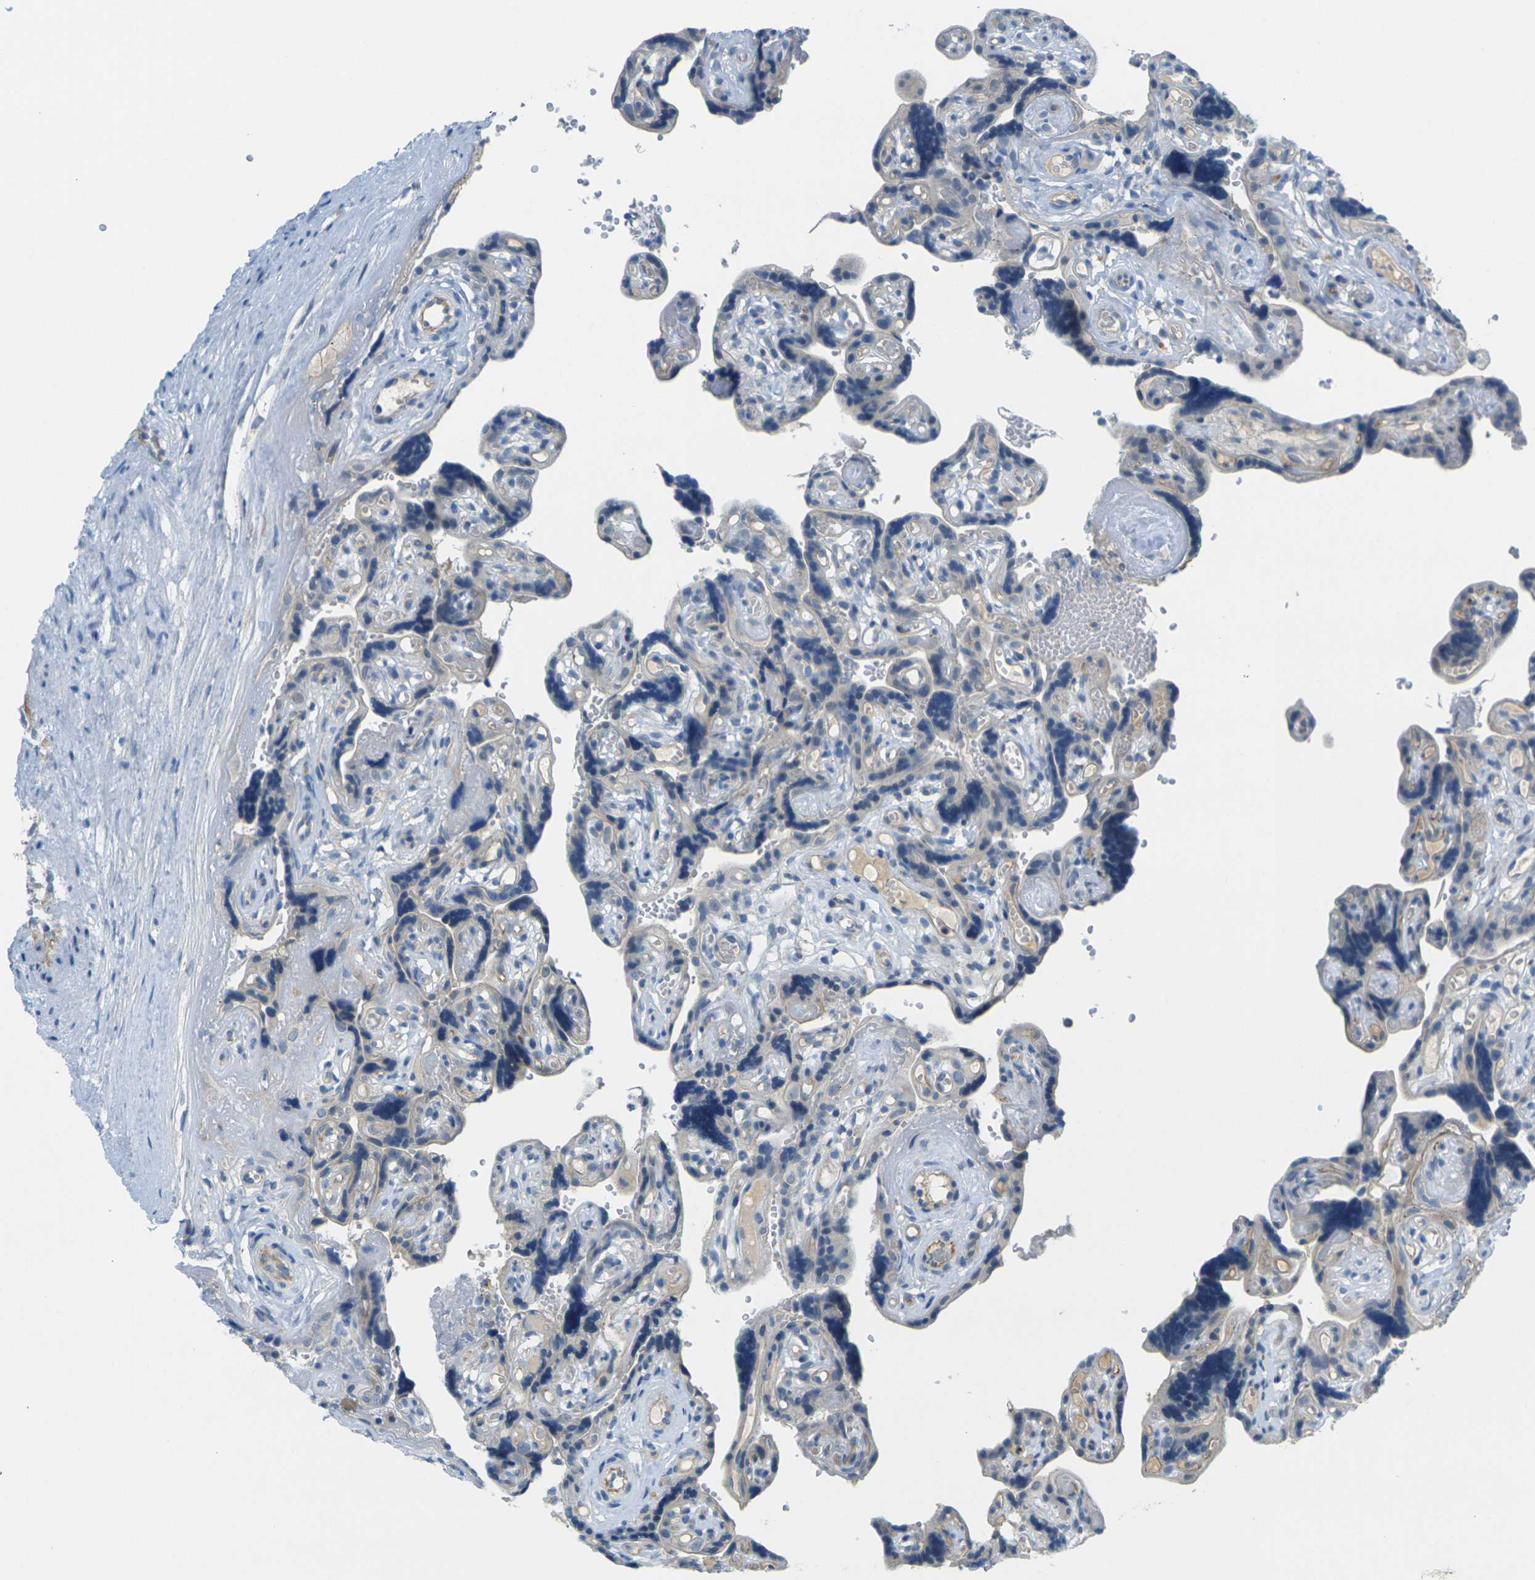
{"staining": {"intensity": "negative", "quantity": "none", "location": "none"}, "tissue": "placenta", "cell_type": "Decidual cells", "image_type": "normal", "snomed": [{"axis": "morphology", "description": "Normal tissue, NOS"}, {"axis": "topography", "description": "Placenta"}], "caption": "Immunohistochemical staining of unremarkable placenta exhibits no significant expression in decidual cells.", "gene": "CYP2C8", "patient": {"sex": "female", "age": 30}}